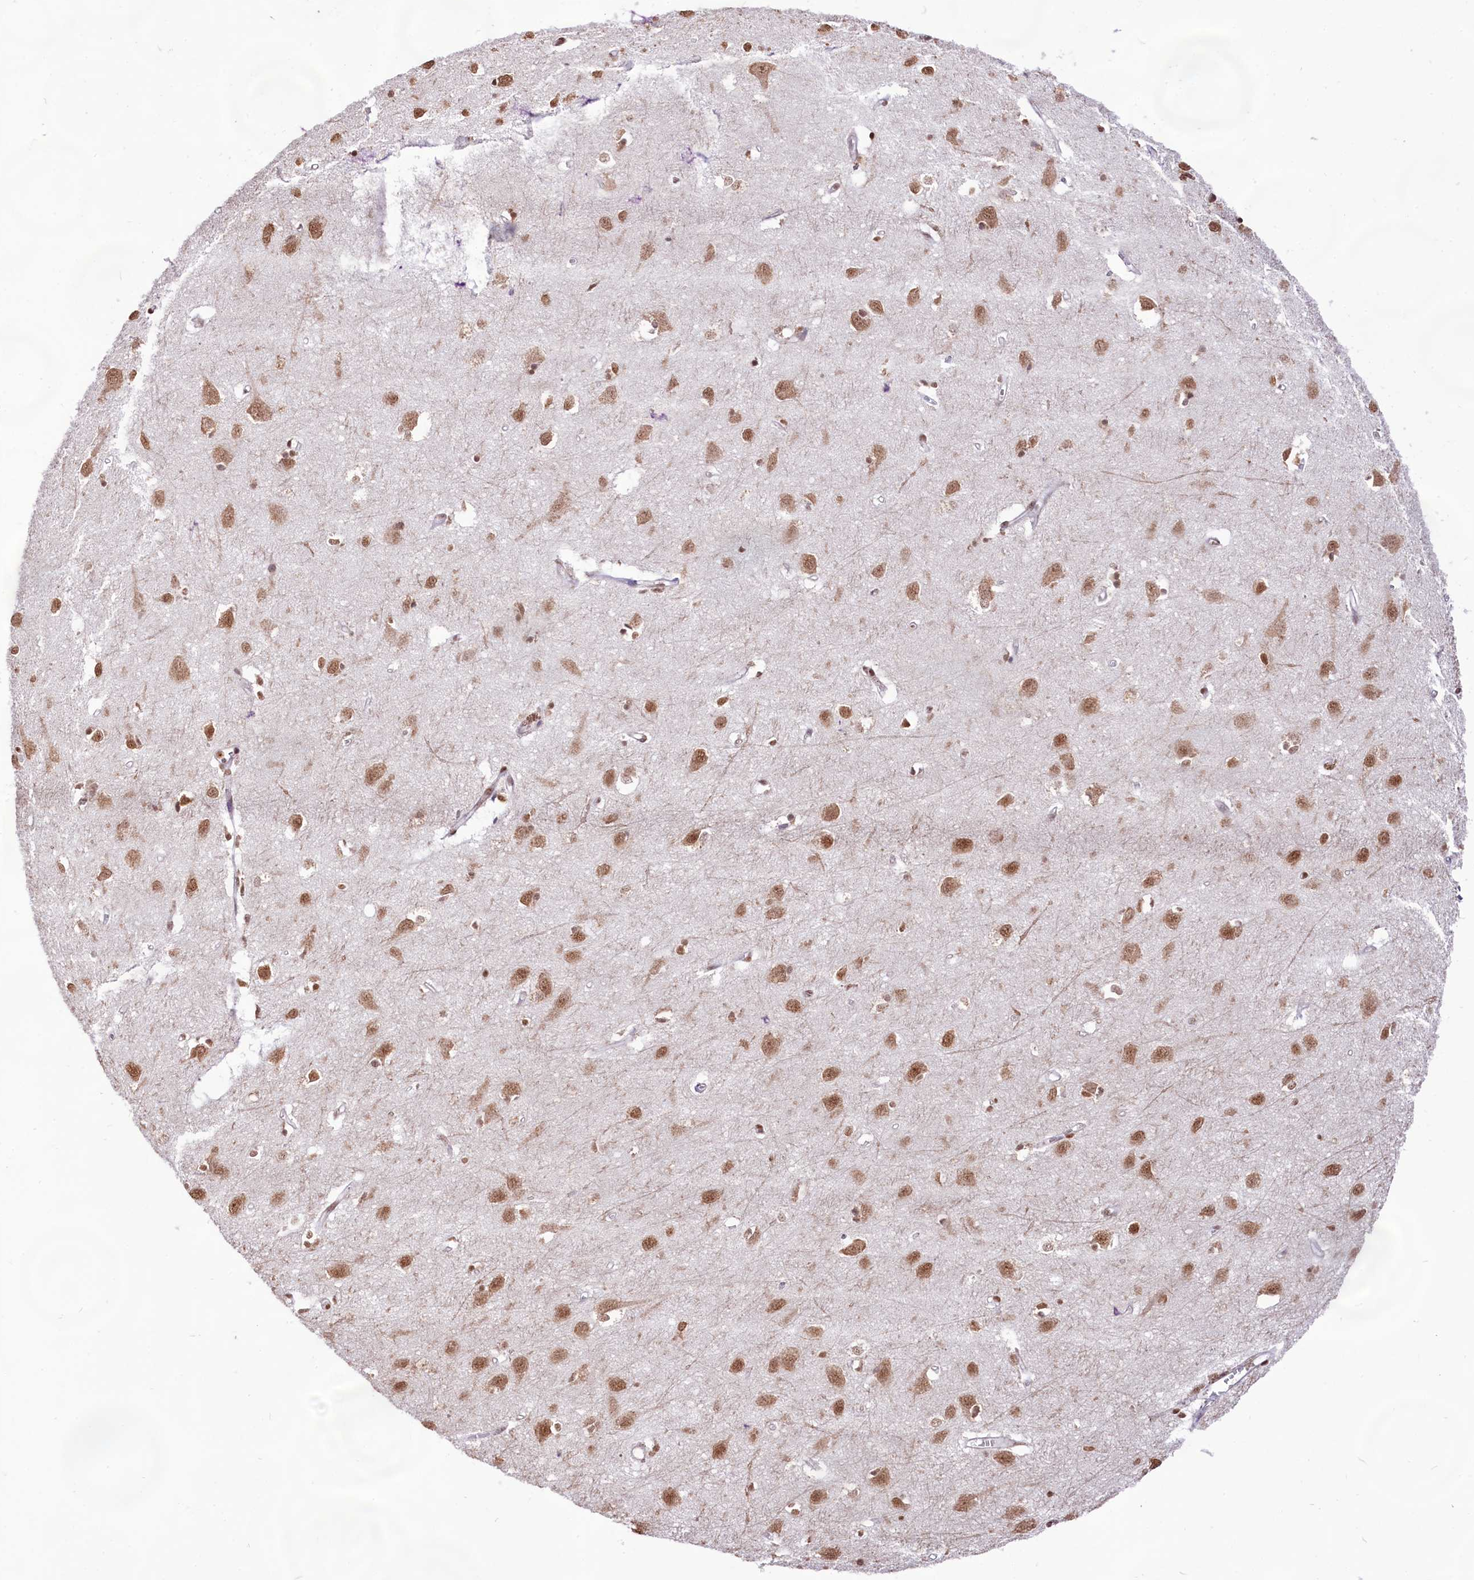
{"staining": {"intensity": "moderate", "quantity": ">75%", "location": "nuclear"}, "tissue": "cerebral cortex", "cell_type": "Endothelial cells", "image_type": "normal", "snomed": [{"axis": "morphology", "description": "Normal tissue, NOS"}, {"axis": "topography", "description": "Cerebral cortex"}], "caption": "This photomicrograph displays immunohistochemistry staining of unremarkable cerebral cortex, with medium moderate nuclear expression in approximately >75% of endothelial cells.", "gene": "HIRA", "patient": {"sex": "female", "age": 64}}